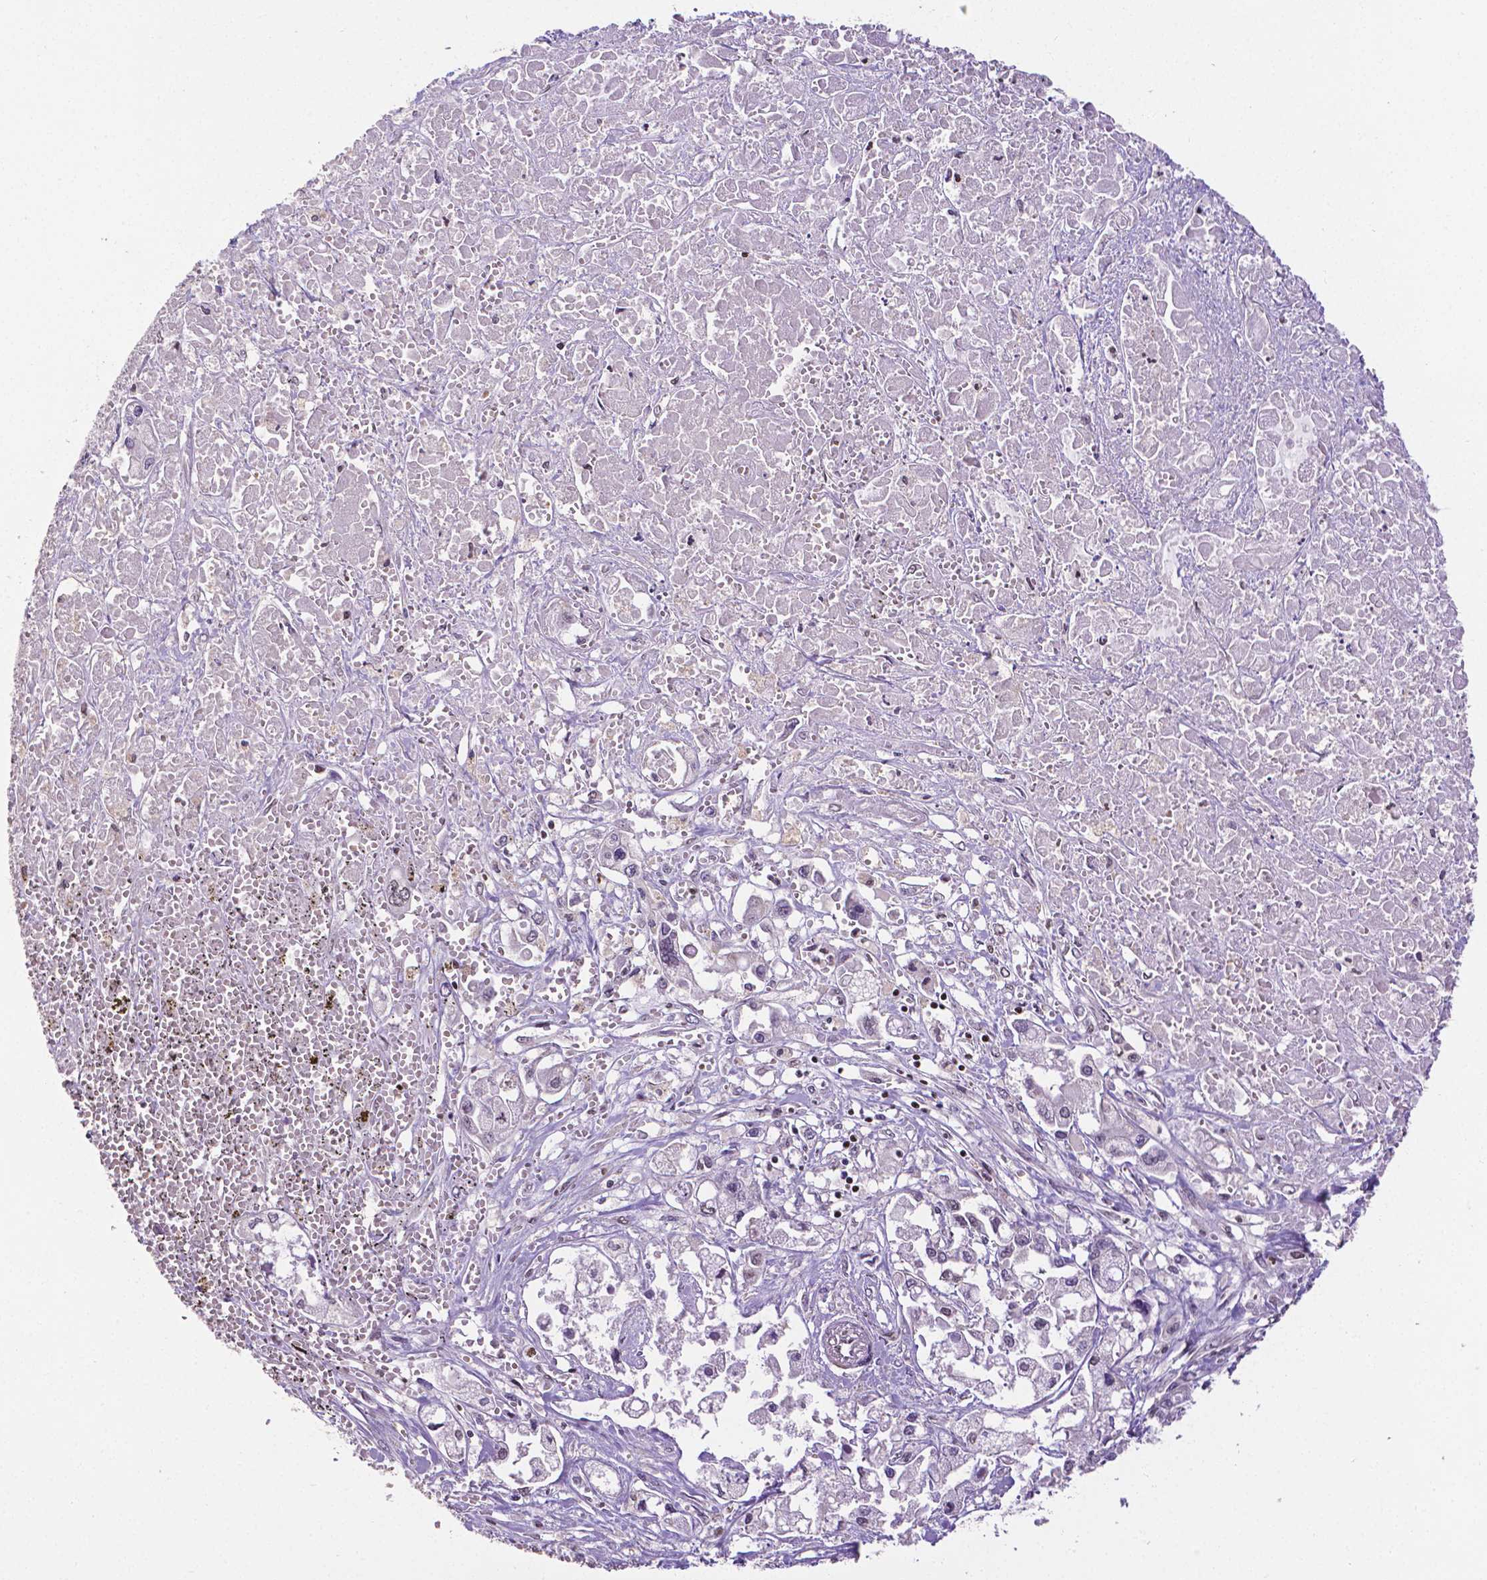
{"staining": {"intensity": "negative", "quantity": "none", "location": "none"}, "tissue": "pancreatic cancer", "cell_type": "Tumor cells", "image_type": "cancer", "snomed": [{"axis": "morphology", "description": "Adenocarcinoma, NOS"}, {"axis": "topography", "description": "Pancreas"}], "caption": "This is a micrograph of immunohistochemistry staining of pancreatic adenocarcinoma, which shows no staining in tumor cells. (DAB (3,3'-diaminobenzidine) IHC visualized using brightfield microscopy, high magnification).", "gene": "CTCF", "patient": {"sex": "male", "age": 71}}